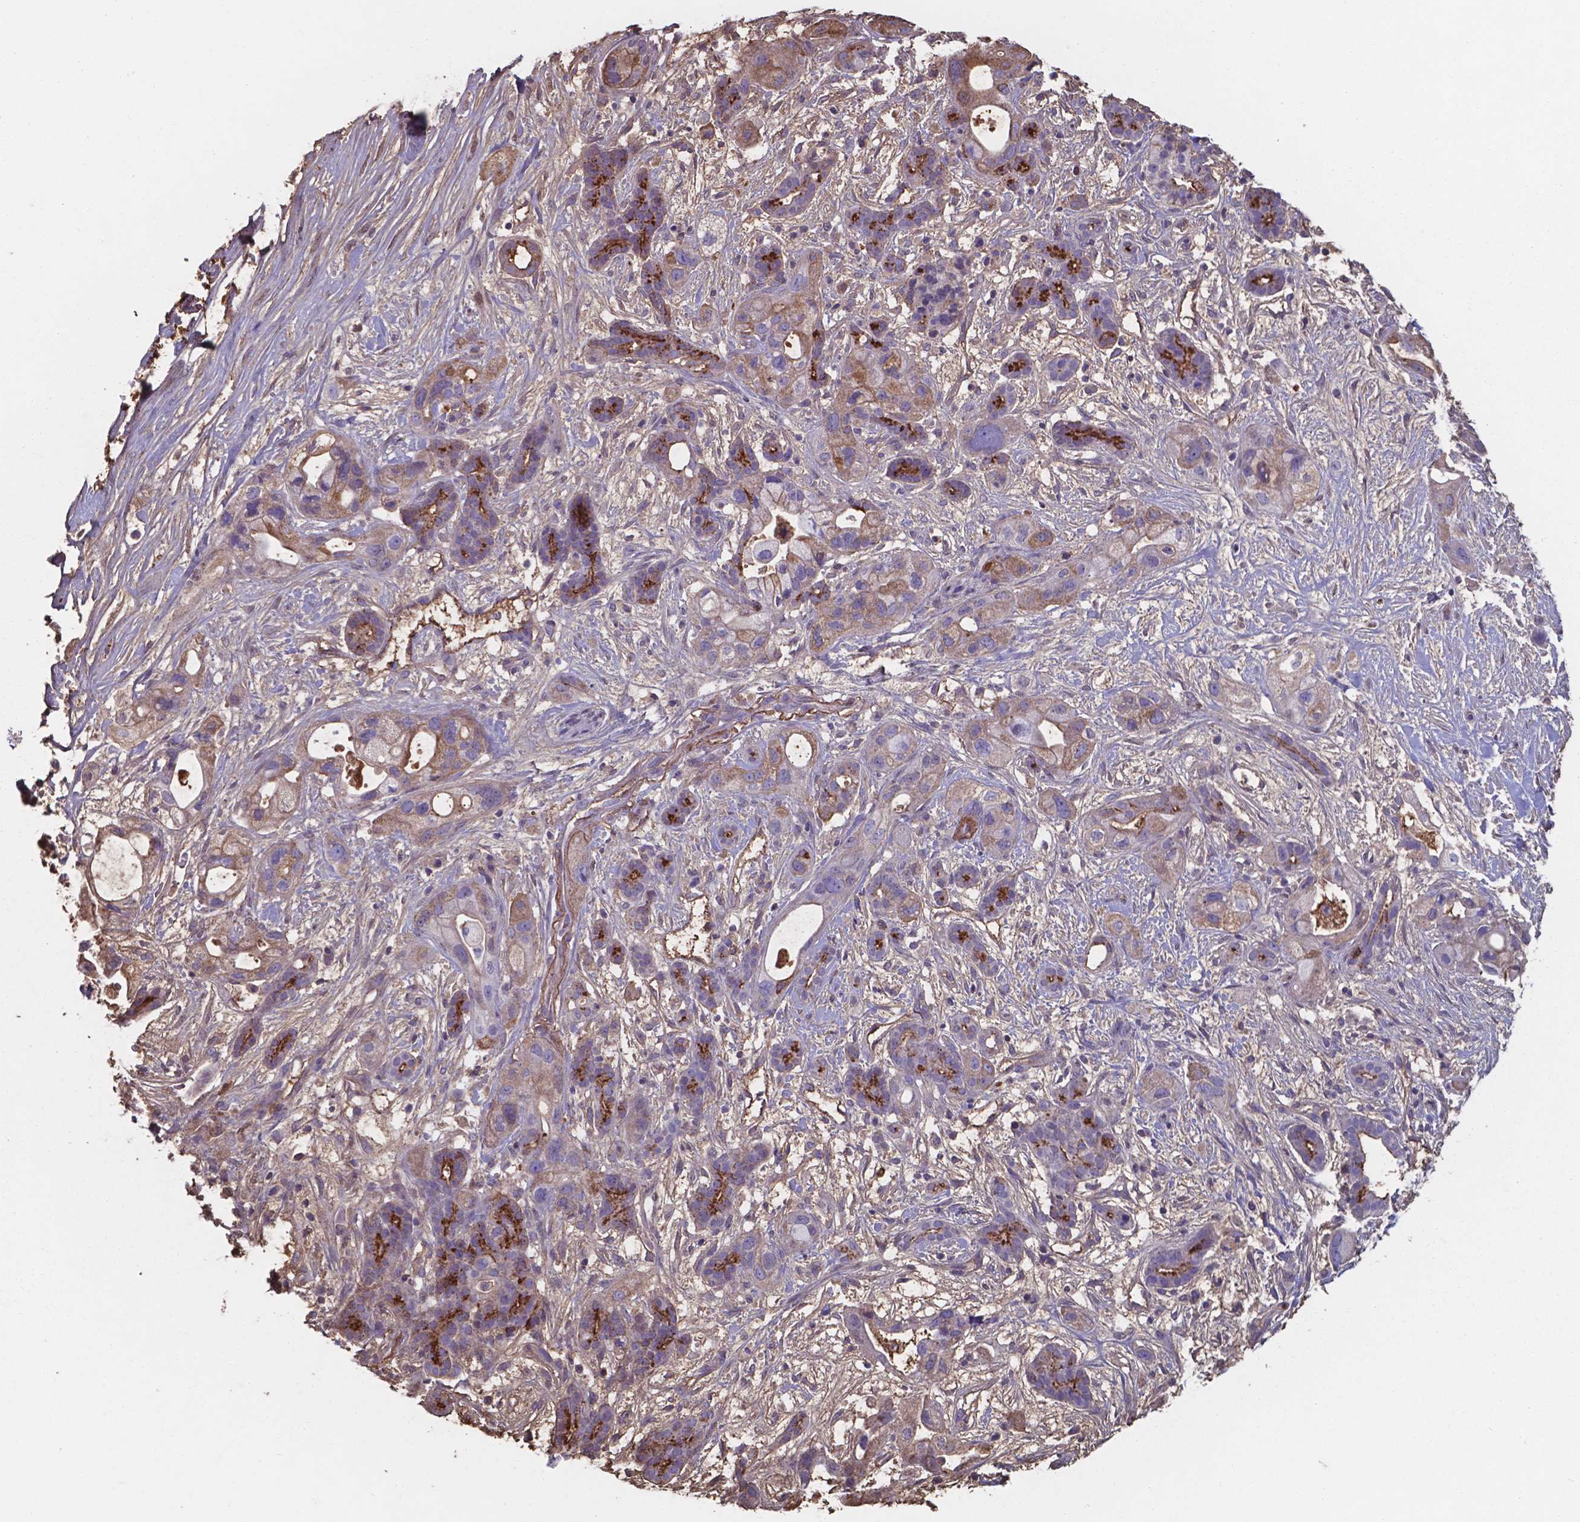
{"staining": {"intensity": "weak", "quantity": "25%-75%", "location": "cytoplasmic/membranous"}, "tissue": "pancreatic cancer", "cell_type": "Tumor cells", "image_type": "cancer", "snomed": [{"axis": "morphology", "description": "Adenocarcinoma, NOS"}, {"axis": "topography", "description": "Pancreas"}], "caption": "Protein analysis of pancreatic cancer (adenocarcinoma) tissue exhibits weak cytoplasmic/membranous staining in approximately 25%-75% of tumor cells.", "gene": "SERPINA1", "patient": {"sex": "male", "age": 44}}